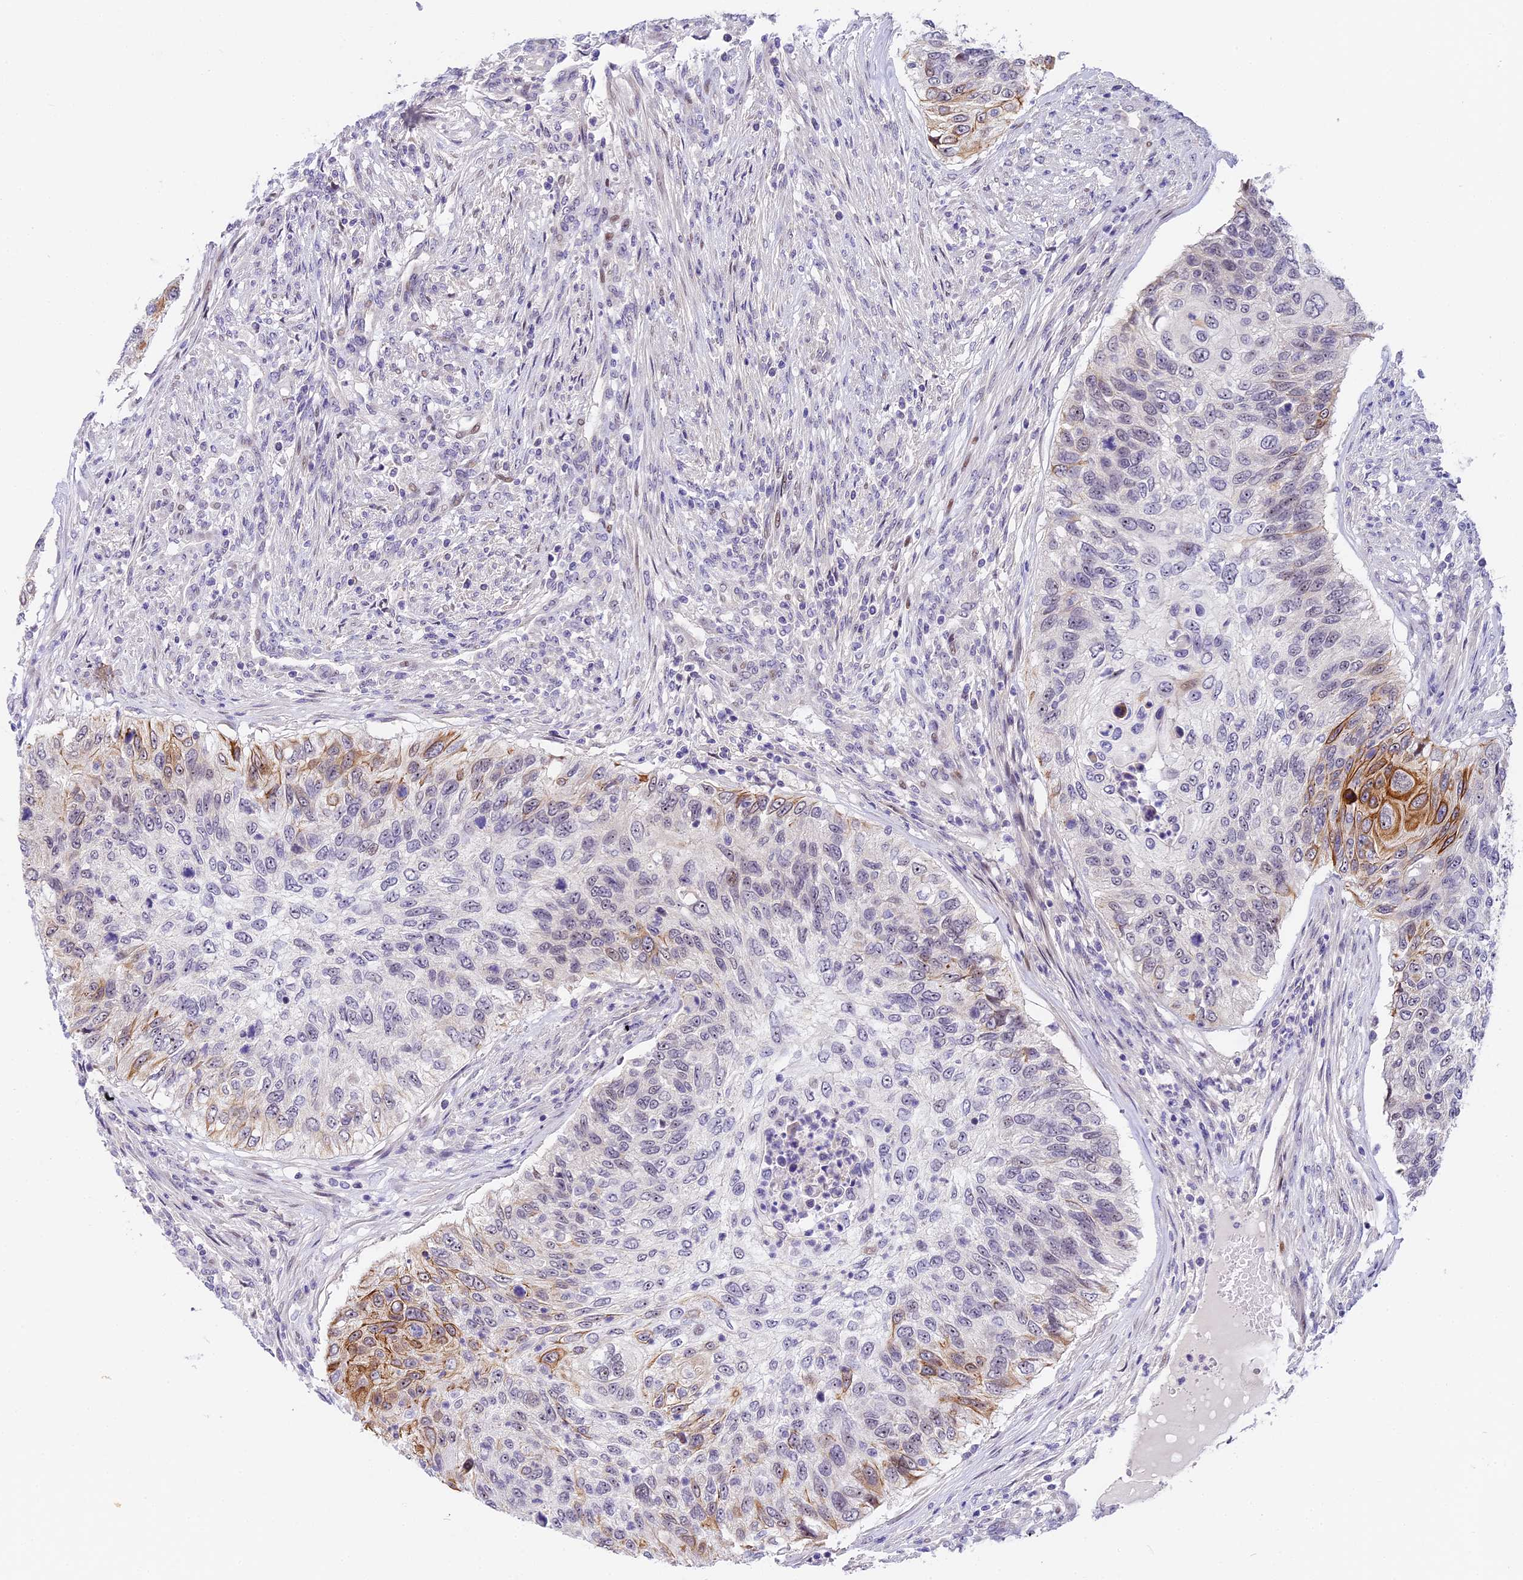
{"staining": {"intensity": "moderate", "quantity": "<25%", "location": "cytoplasmic/membranous"}, "tissue": "urothelial cancer", "cell_type": "Tumor cells", "image_type": "cancer", "snomed": [{"axis": "morphology", "description": "Urothelial carcinoma, High grade"}, {"axis": "topography", "description": "Urinary bladder"}], "caption": "Immunohistochemical staining of human urothelial carcinoma (high-grade) shows low levels of moderate cytoplasmic/membranous protein expression in approximately <25% of tumor cells. The protein of interest is stained brown, and the nuclei are stained in blue (DAB IHC with brightfield microscopy, high magnification).", "gene": "MIDN", "patient": {"sex": "female", "age": 60}}